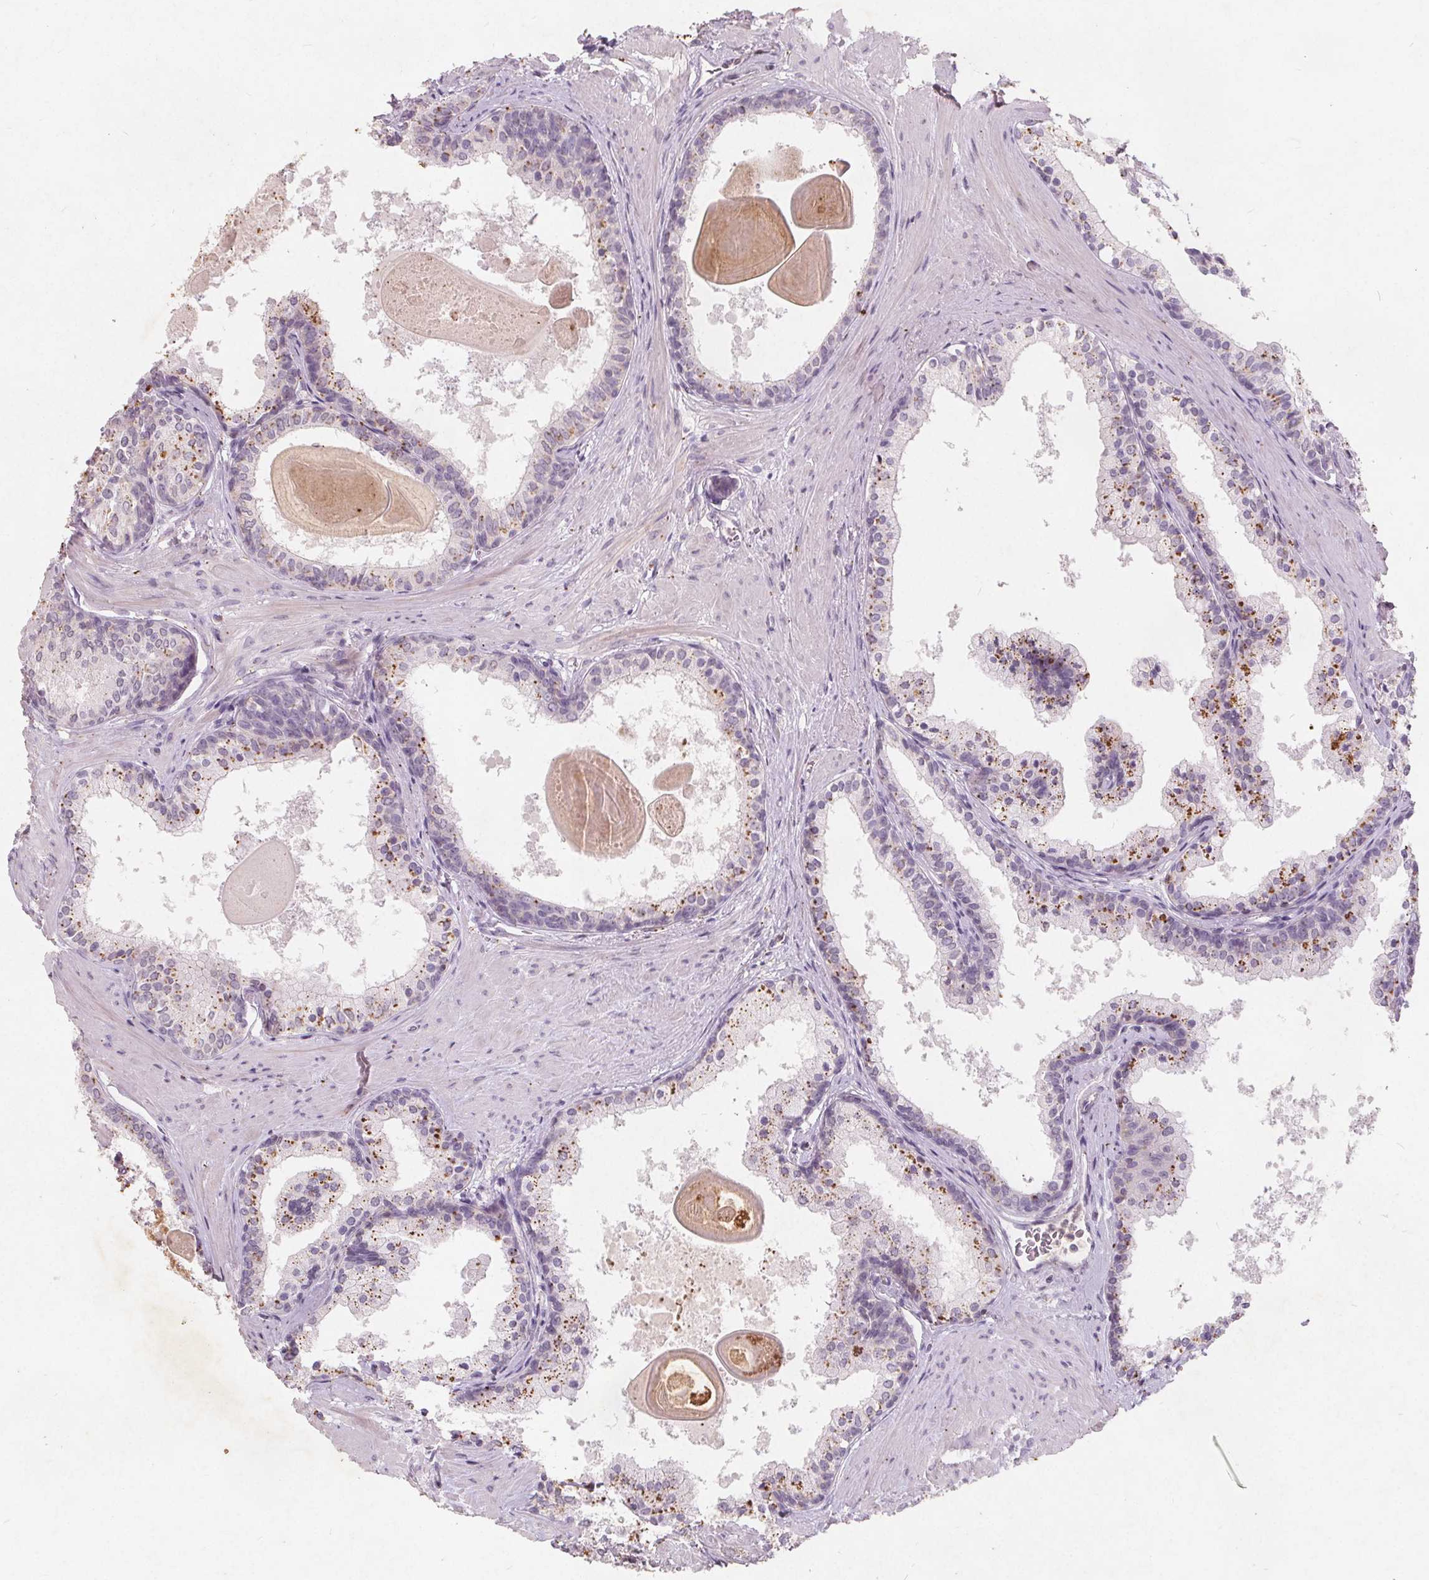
{"staining": {"intensity": "moderate", "quantity": "25%-75%", "location": "cytoplasmic/membranous"}, "tissue": "prostate", "cell_type": "Glandular cells", "image_type": "normal", "snomed": [{"axis": "morphology", "description": "Normal tissue, NOS"}, {"axis": "topography", "description": "Prostate"}], "caption": "The photomicrograph displays a brown stain indicating the presence of a protein in the cytoplasmic/membranous of glandular cells in prostate.", "gene": "C19orf84", "patient": {"sex": "male", "age": 61}}